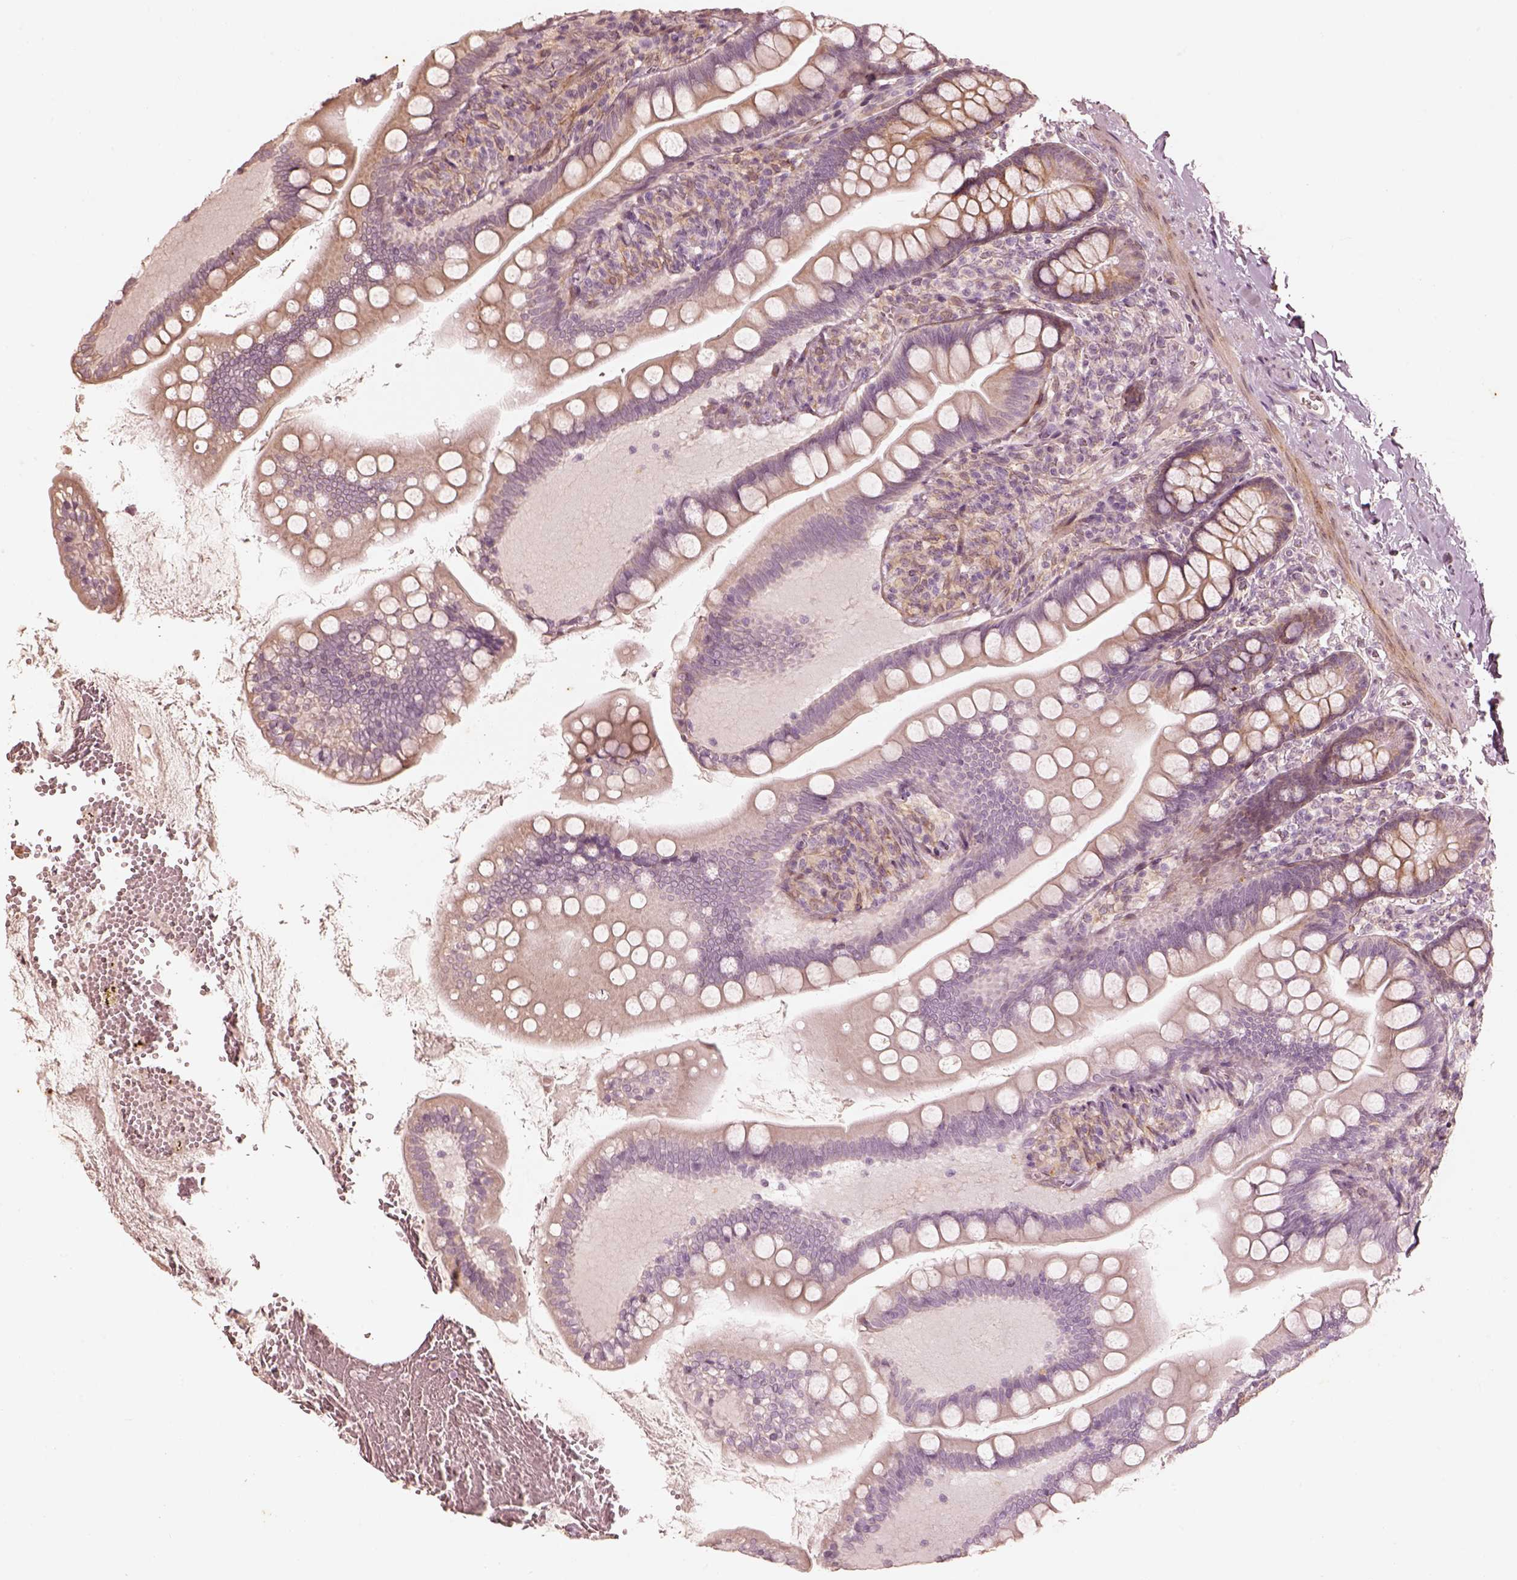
{"staining": {"intensity": "moderate", "quantity": ">75%", "location": "cytoplasmic/membranous"}, "tissue": "small intestine", "cell_type": "Glandular cells", "image_type": "normal", "snomed": [{"axis": "morphology", "description": "Normal tissue, NOS"}, {"axis": "topography", "description": "Small intestine"}], "caption": "Immunohistochemical staining of unremarkable small intestine displays >75% levels of moderate cytoplasmic/membranous protein positivity in about >75% of glandular cells.", "gene": "WLS", "patient": {"sex": "female", "age": 56}}